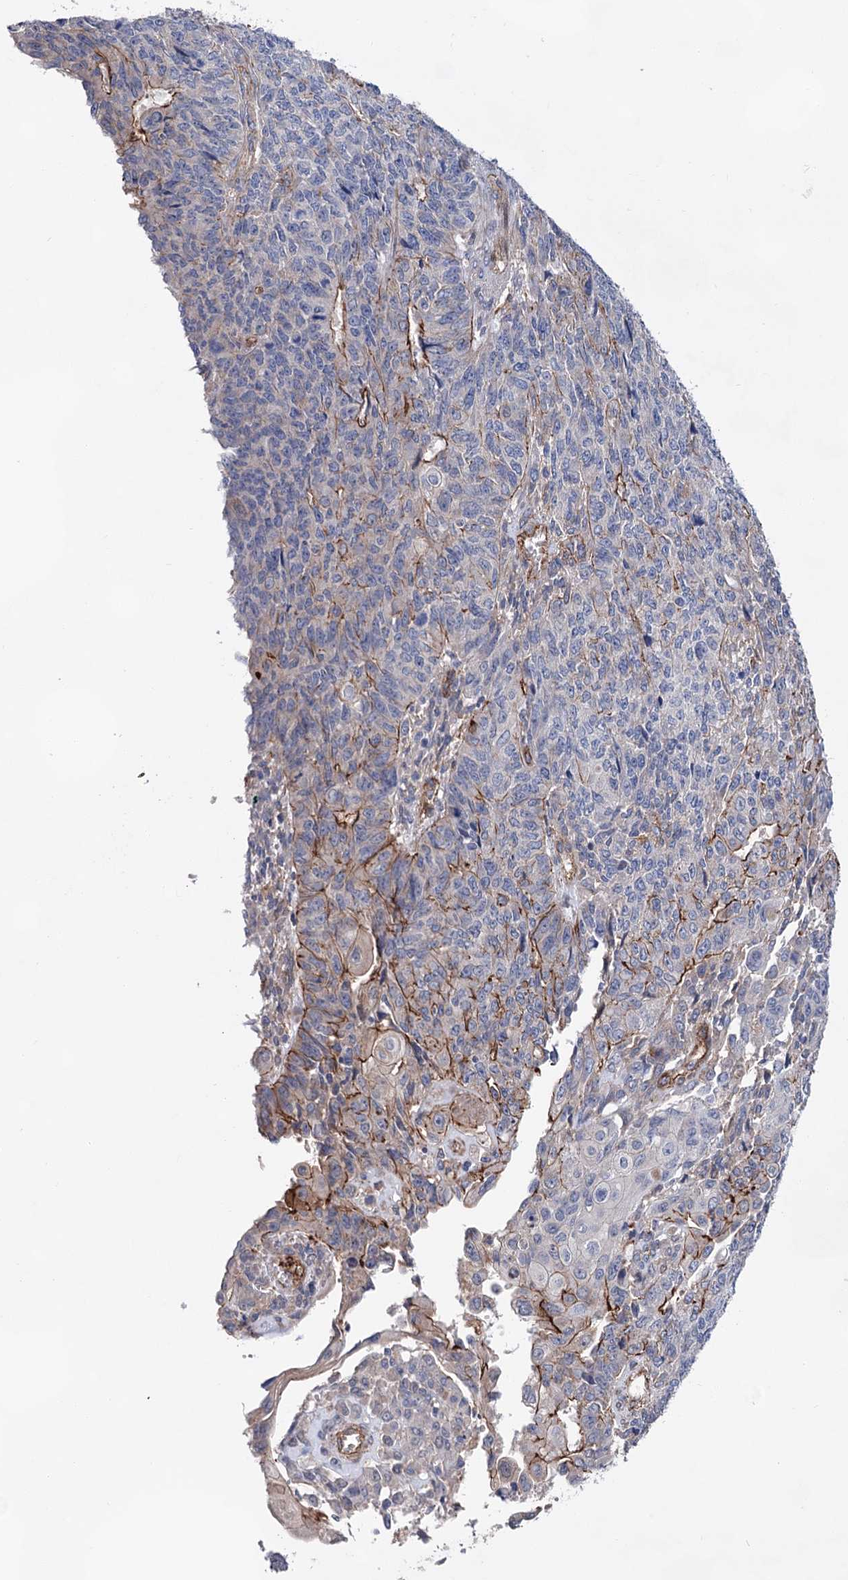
{"staining": {"intensity": "moderate", "quantity": "<25%", "location": "cytoplasmic/membranous"}, "tissue": "endometrial cancer", "cell_type": "Tumor cells", "image_type": "cancer", "snomed": [{"axis": "morphology", "description": "Adenocarcinoma, NOS"}, {"axis": "topography", "description": "Endometrium"}], "caption": "Protein staining of endometrial cancer tissue exhibits moderate cytoplasmic/membranous staining in approximately <25% of tumor cells.", "gene": "TMTC3", "patient": {"sex": "female", "age": 32}}